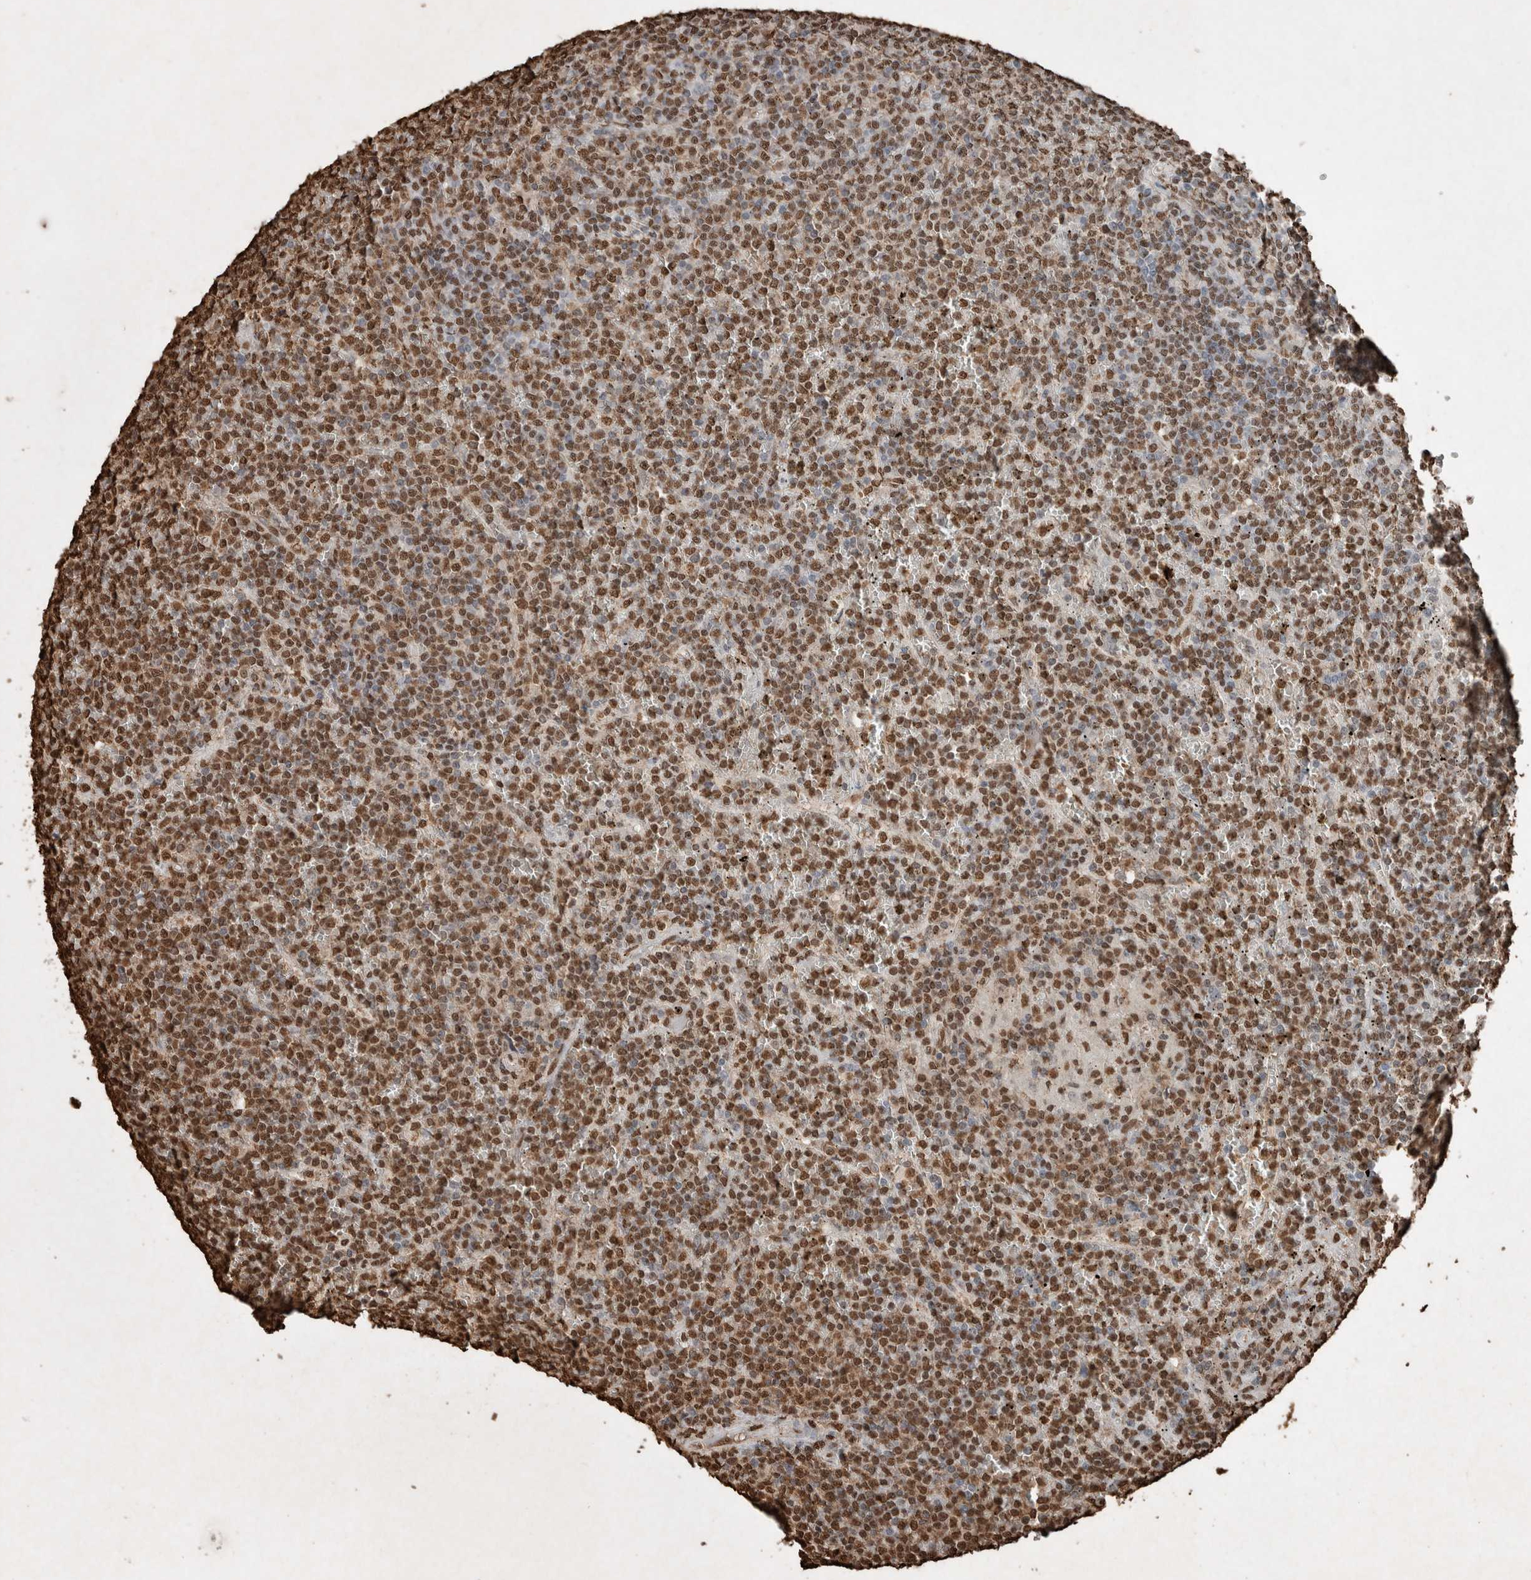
{"staining": {"intensity": "moderate", "quantity": ">75%", "location": "nuclear"}, "tissue": "lymphoma", "cell_type": "Tumor cells", "image_type": "cancer", "snomed": [{"axis": "morphology", "description": "Malignant lymphoma, non-Hodgkin's type, Low grade"}, {"axis": "topography", "description": "Spleen"}], "caption": "Immunohistochemistry image of neoplastic tissue: human low-grade malignant lymphoma, non-Hodgkin's type stained using IHC demonstrates medium levels of moderate protein expression localized specifically in the nuclear of tumor cells, appearing as a nuclear brown color.", "gene": "FSTL3", "patient": {"sex": "female", "age": 19}}